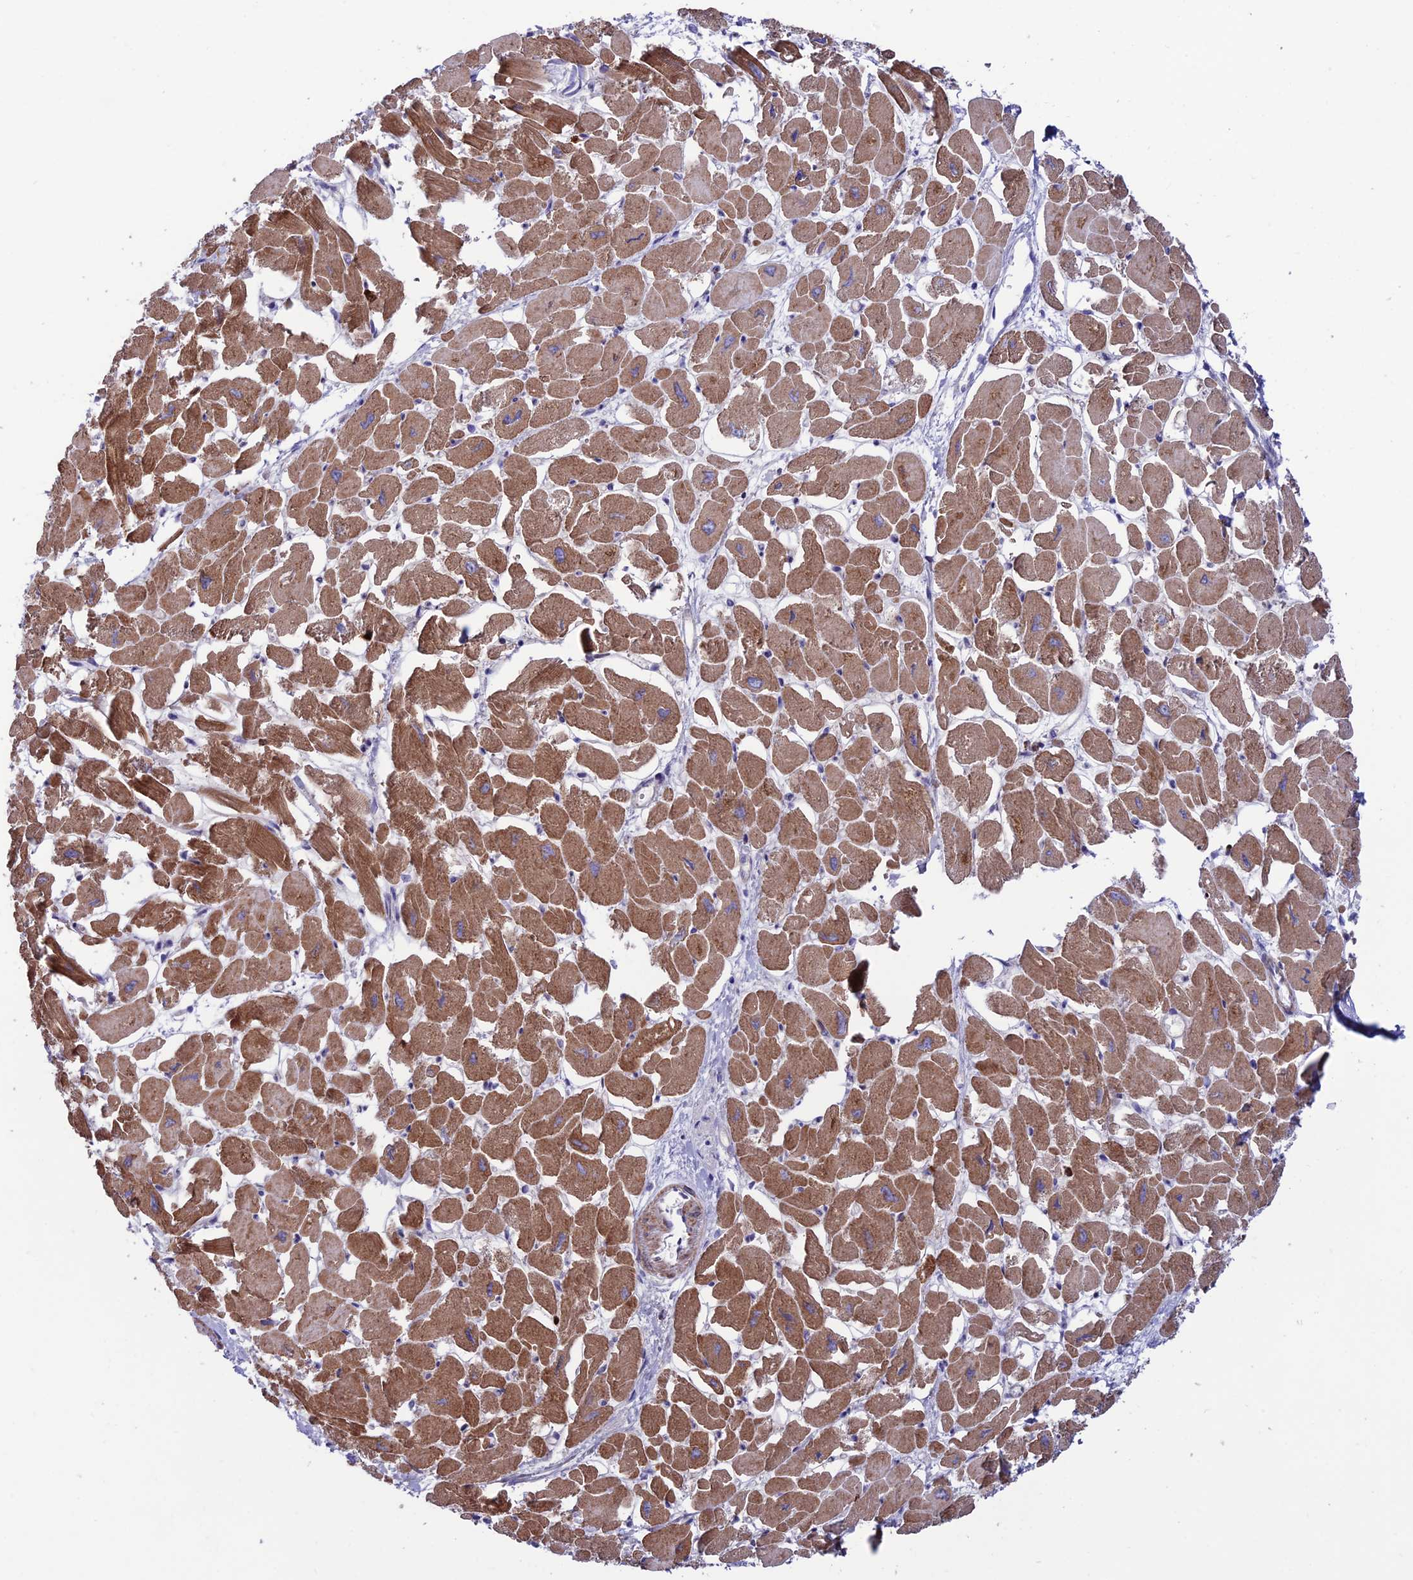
{"staining": {"intensity": "strong", "quantity": "25%-75%", "location": "cytoplasmic/membranous"}, "tissue": "heart muscle", "cell_type": "Cardiomyocytes", "image_type": "normal", "snomed": [{"axis": "morphology", "description": "Normal tissue, NOS"}, {"axis": "topography", "description": "Heart"}], "caption": "The immunohistochemical stain labels strong cytoplasmic/membranous positivity in cardiomyocytes of normal heart muscle.", "gene": "COL6A6", "patient": {"sex": "male", "age": 54}}